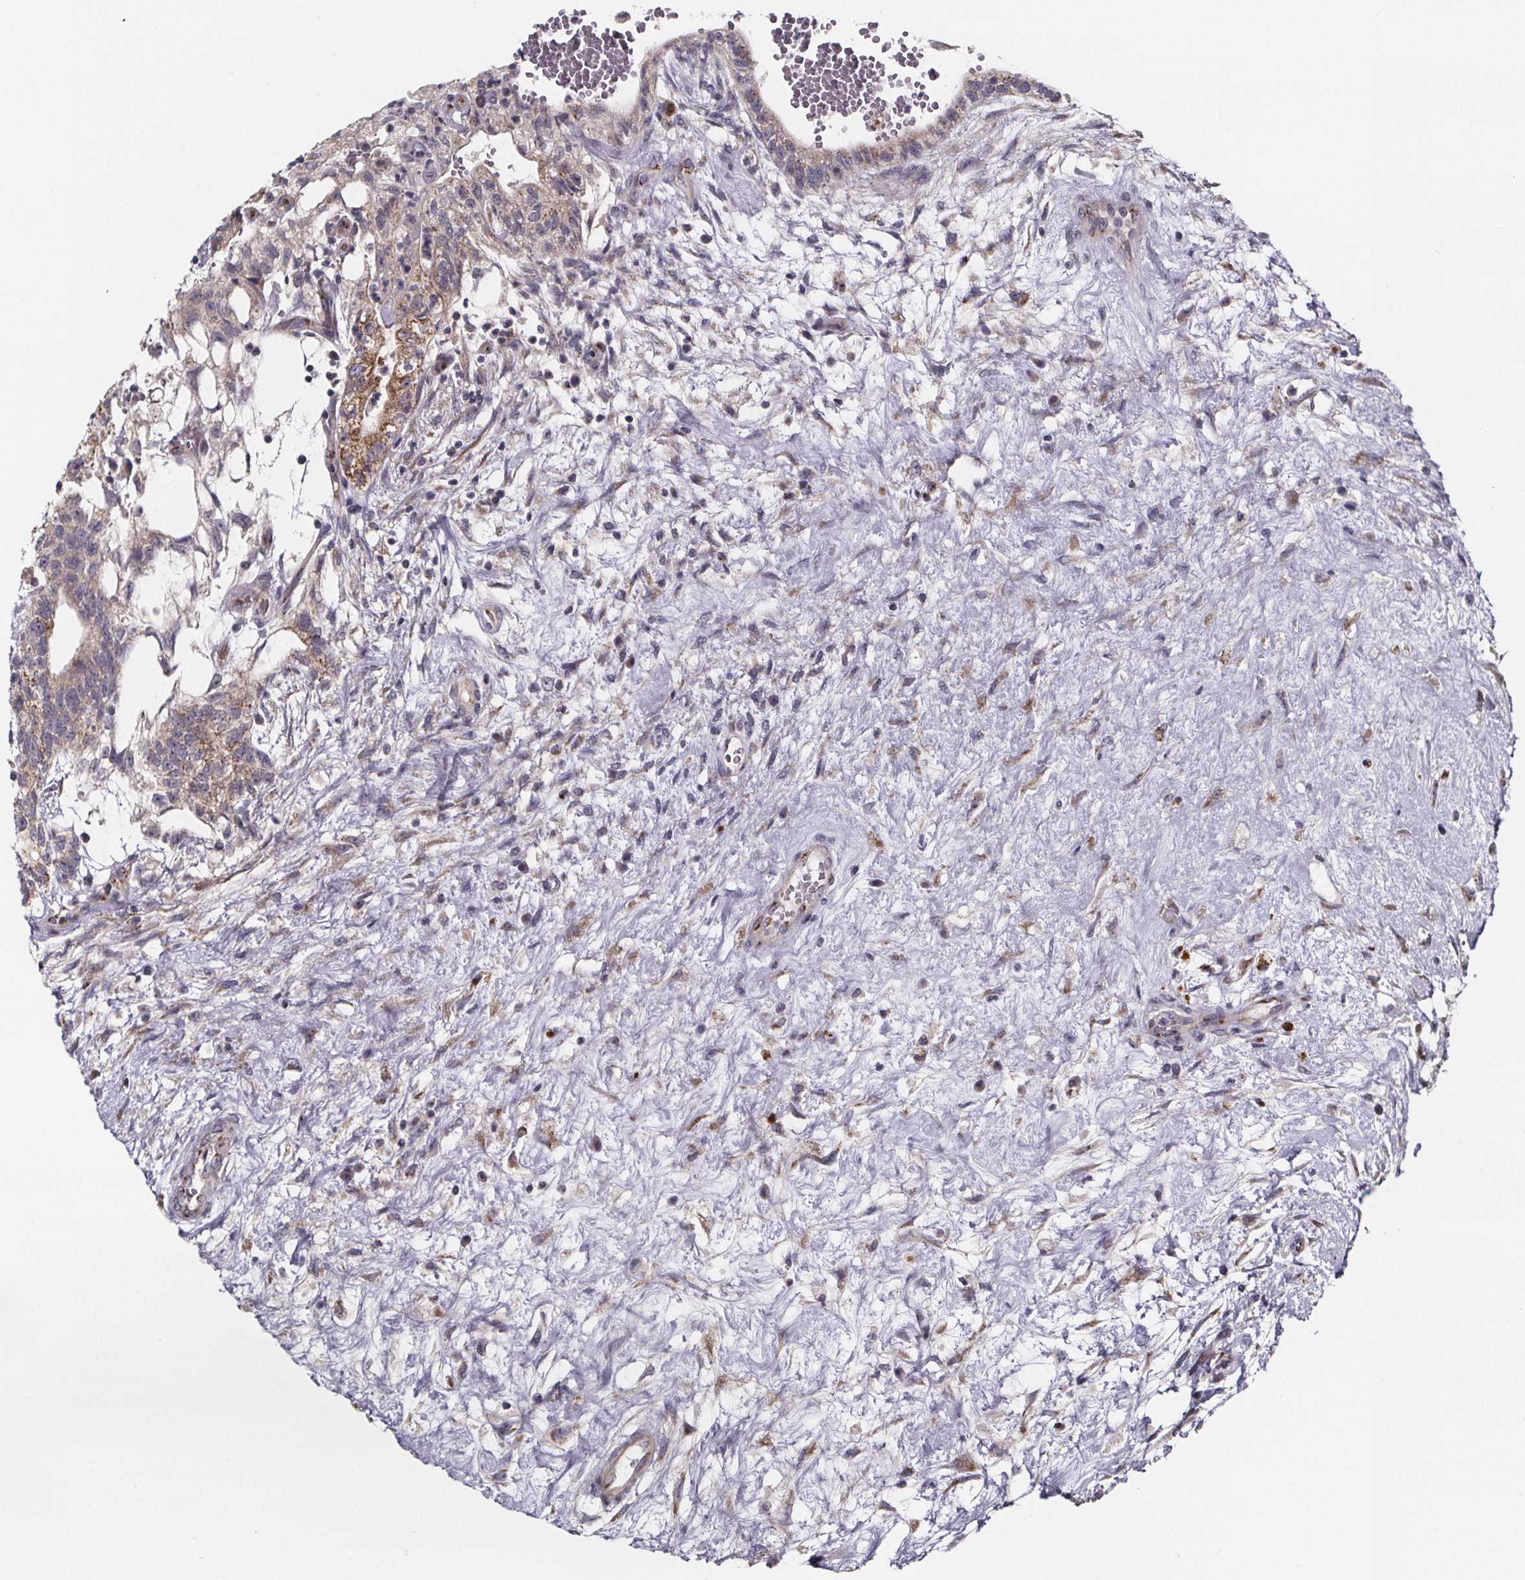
{"staining": {"intensity": "weak", "quantity": "25%-75%", "location": "cytoplasmic/membranous"}, "tissue": "testis cancer", "cell_type": "Tumor cells", "image_type": "cancer", "snomed": [{"axis": "morphology", "description": "Normal tissue, NOS"}, {"axis": "morphology", "description": "Carcinoma, Embryonal, NOS"}, {"axis": "topography", "description": "Testis"}], "caption": "Immunohistochemistry (IHC) micrograph of human testis cancer stained for a protein (brown), which displays low levels of weak cytoplasmic/membranous positivity in about 25%-75% of tumor cells.", "gene": "NDST1", "patient": {"sex": "male", "age": 32}}